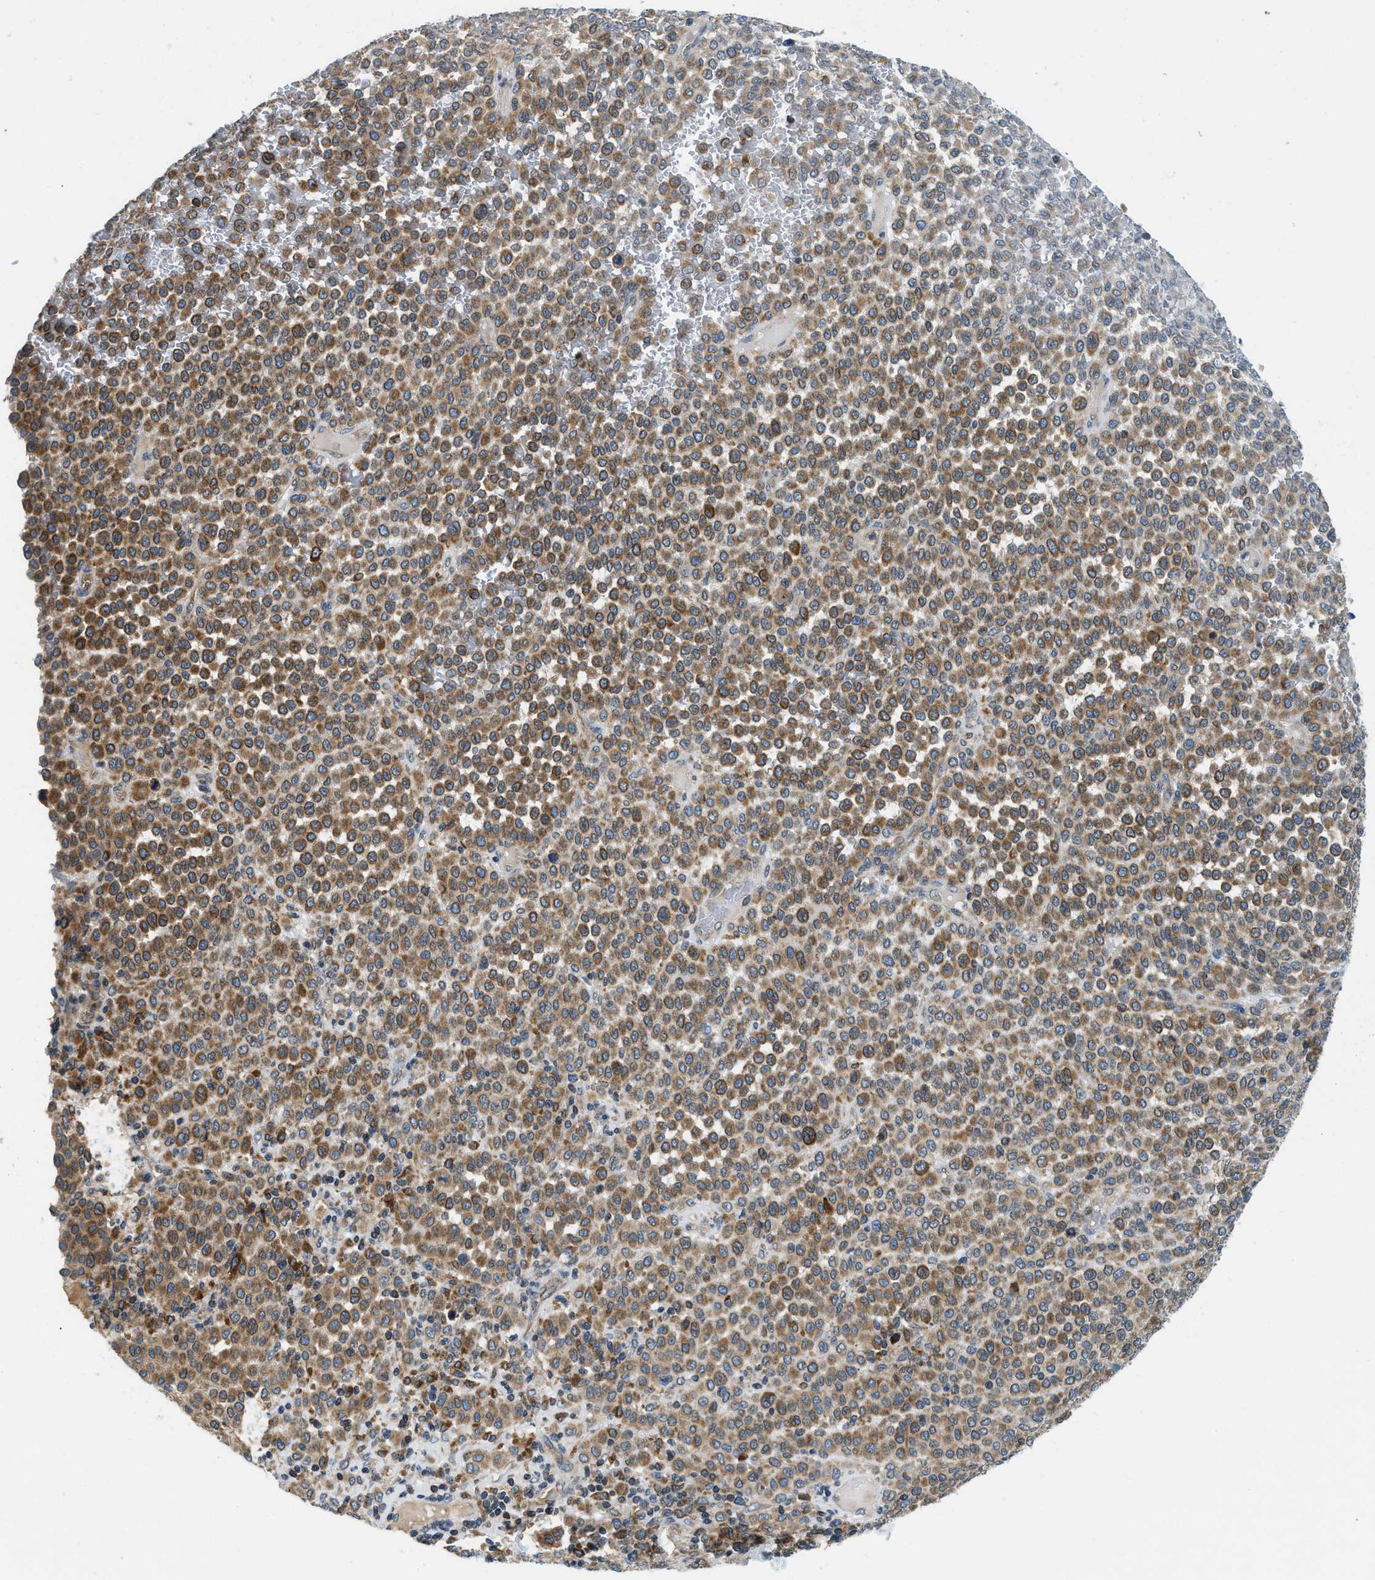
{"staining": {"intensity": "moderate", "quantity": ">75%", "location": "cytoplasmic/membranous"}, "tissue": "melanoma", "cell_type": "Tumor cells", "image_type": "cancer", "snomed": [{"axis": "morphology", "description": "Malignant melanoma, Metastatic site"}, {"axis": "topography", "description": "Pancreas"}], "caption": "High-magnification brightfield microscopy of melanoma stained with DAB (3,3'-diaminobenzidine) (brown) and counterstained with hematoxylin (blue). tumor cells exhibit moderate cytoplasmic/membranous staining is appreciated in about>75% of cells. (Stains: DAB in brown, nuclei in blue, Microscopy: brightfield microscopy at high magnification).", "gene": "BCAP31", "patient": {"sex": "female", "age": 30}}